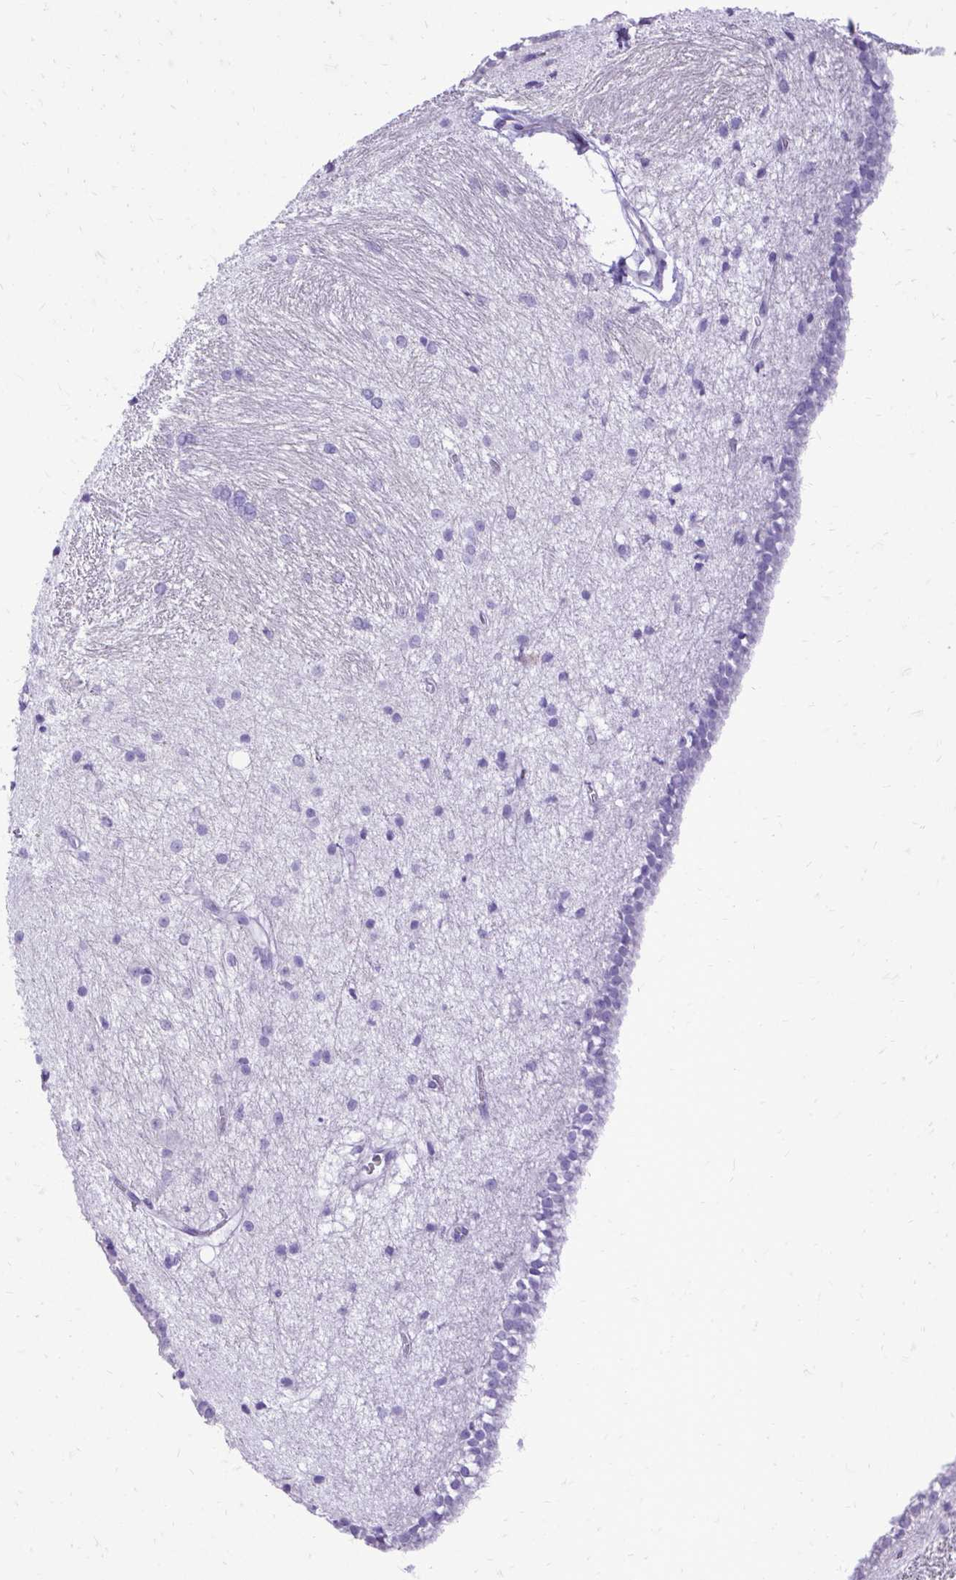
{"staining": {"intensity": "negative", "quantity": "none", "location": "none"}, "tissue": "hippocampus", "cell_type": "Glial cells", "image_type": "normal", "snomed": [{"axis": "morphology", "description": "Normal tissue, NOS"}, {"axis": "topography", "description": "Cerebral cortex"}, {"axis": "topography", "description": "Hippocampus"}], "caption": "Immunohistochemical staining of unremarkable human hippocampus shows no significant expression in glial cells. (DAB (3,3'-diaminobenzidine) IHC visualized using brightfield microscopy, high magnification).", "gene": "PELI3", "patient": {"sex": "female", "age": 19}}